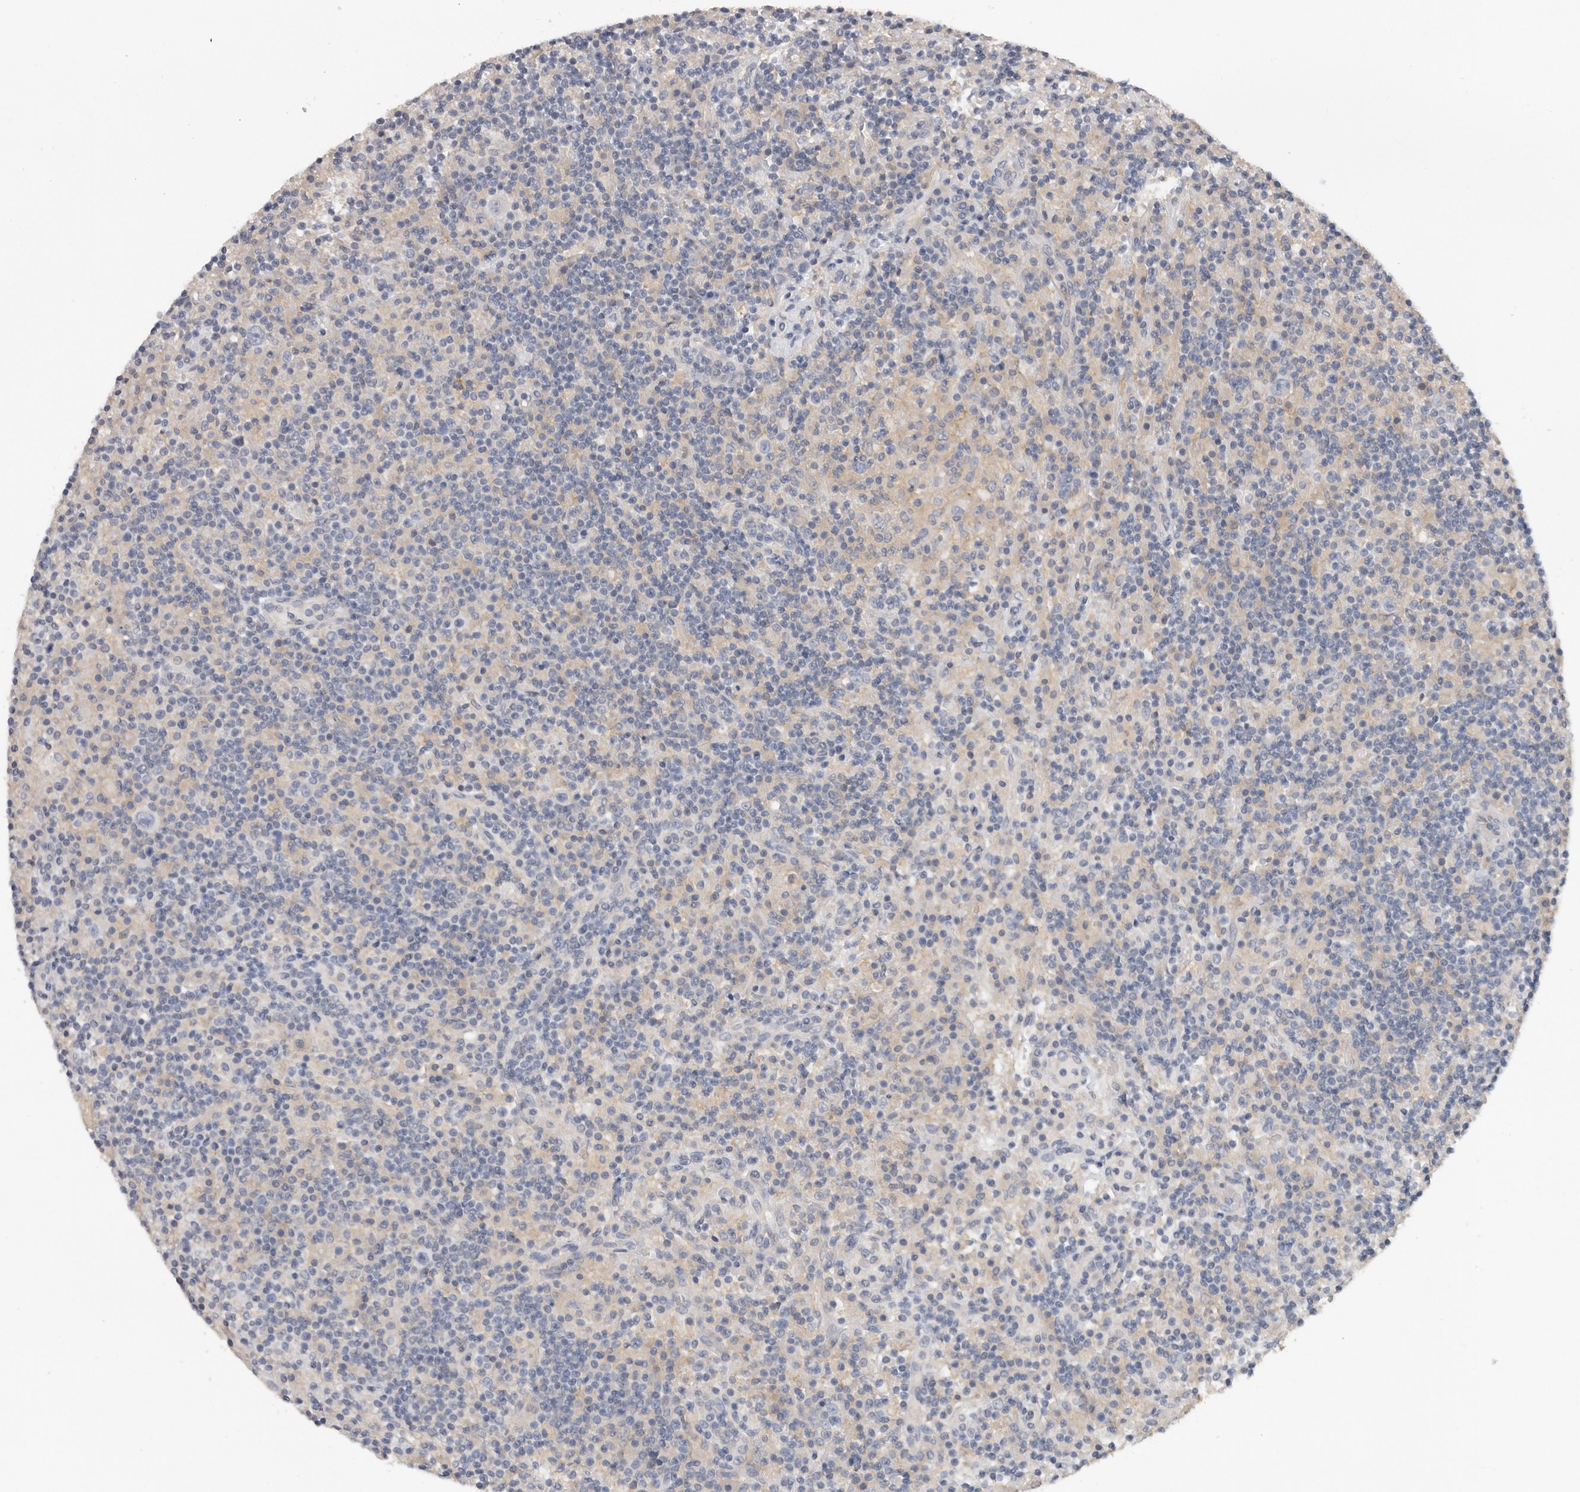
{"staining": {"intensity": "negative", "quantity": "none", "location": "none"}, "tissue": "lymphoma", "cell_type": "Tumor cells", "image_type": "cancer", "snomed": [{"axis": "morphology", "description": "Hodgkin's disease, NOS"}, {"axis": "topography", "description": "Lymph node"}], "caption": "IHC photomicrograph of lymphoma stained for a protein (brown), which reveals no positivity in tumor cells.", "gene": "WDTC1", "patient": {"sex": "male", "age": 70}}